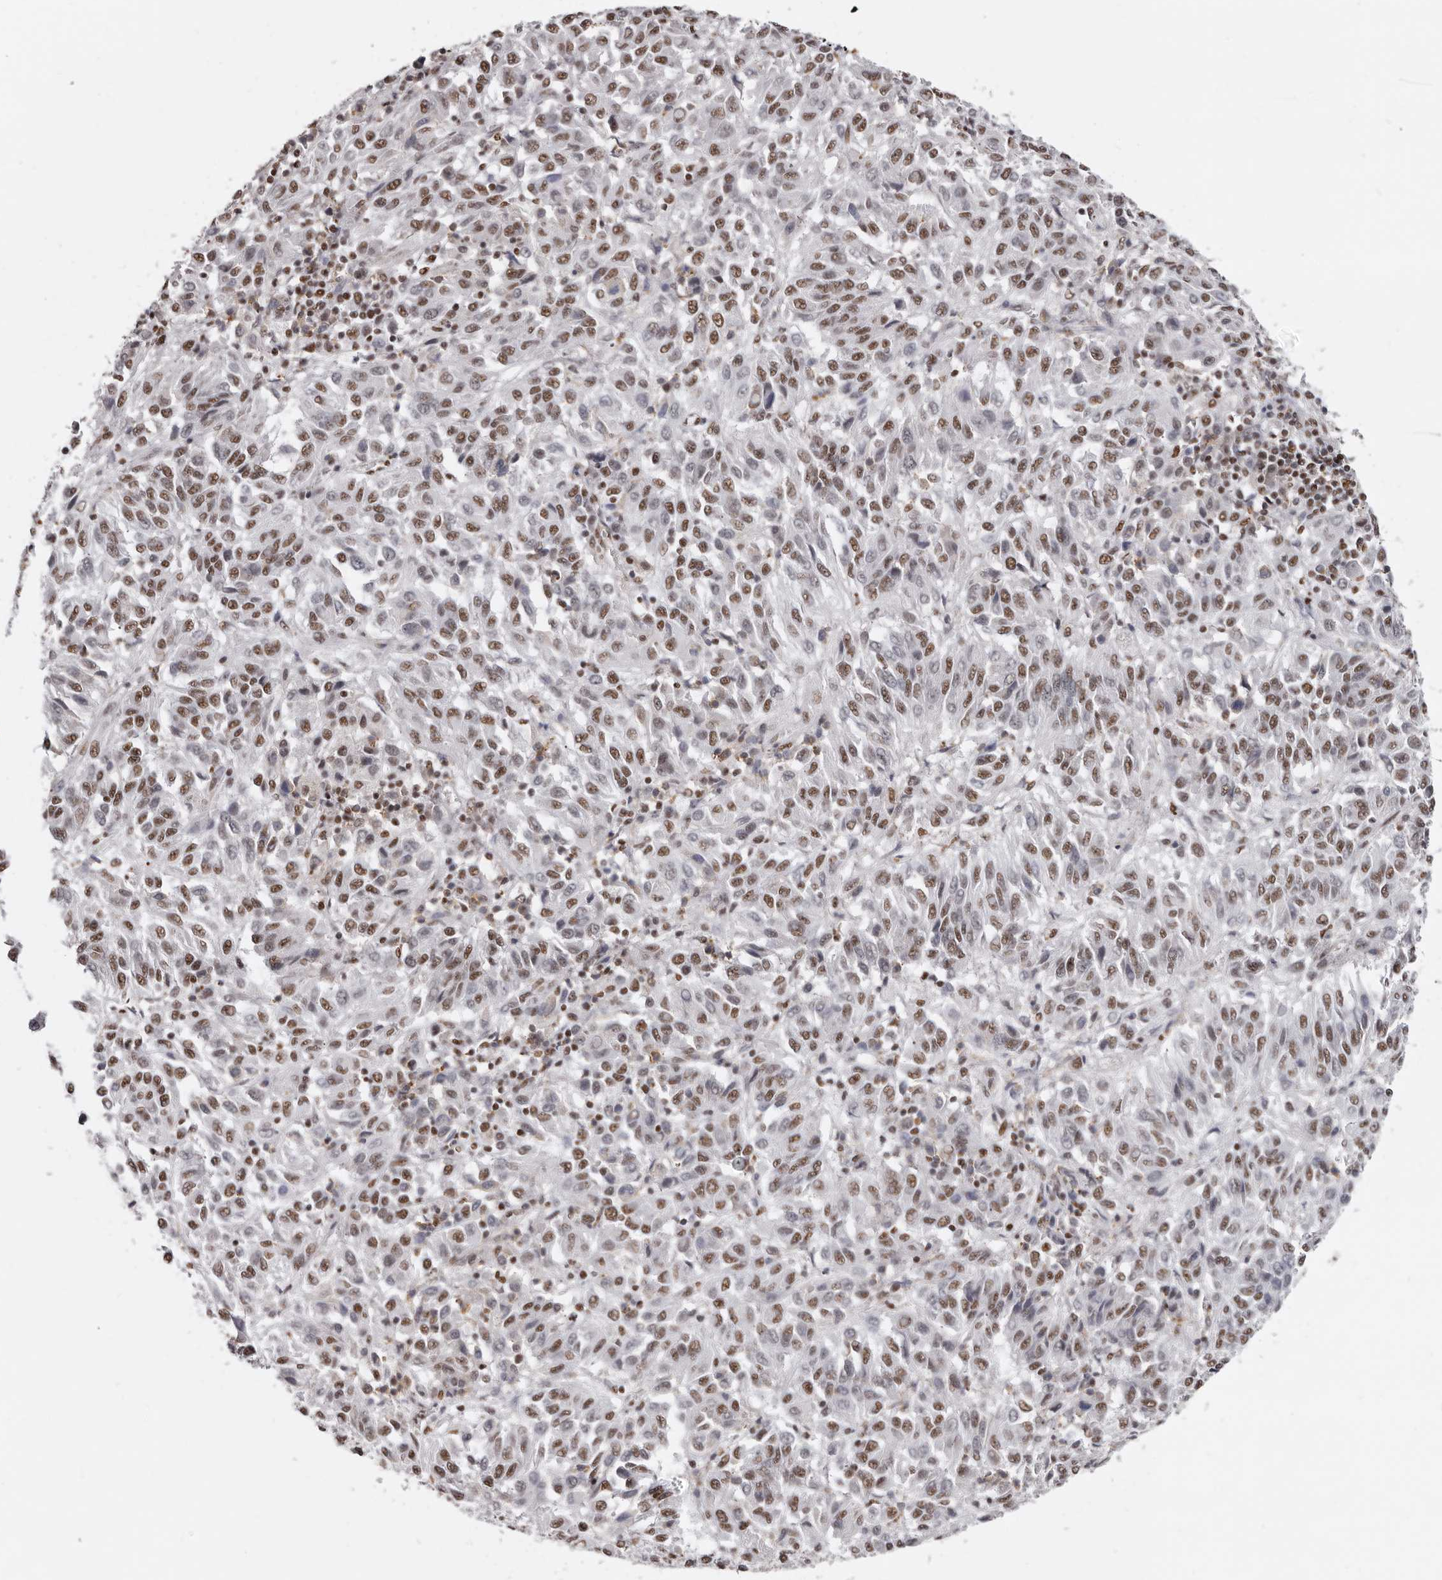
{"staining": {"intensity": "moderate", "quantity": ">75%", "location": "nuclear"}, "tissue": "melanoma", "cell_type": "Tumor cells", "image_type": "cancer", "snomed": [{"axis": "morphology", "description": "Malignant melanoma, Metastatic site"}, {"axis": "topography", "description": "Lung"}], "caption": "This is a histology image of immunohistochemistry staining of melanoma, which shows moderate positivity in the nuclear of tumor cells.", "gene": "SCAF4", "patient": {"sex": "male", "age": 64}}